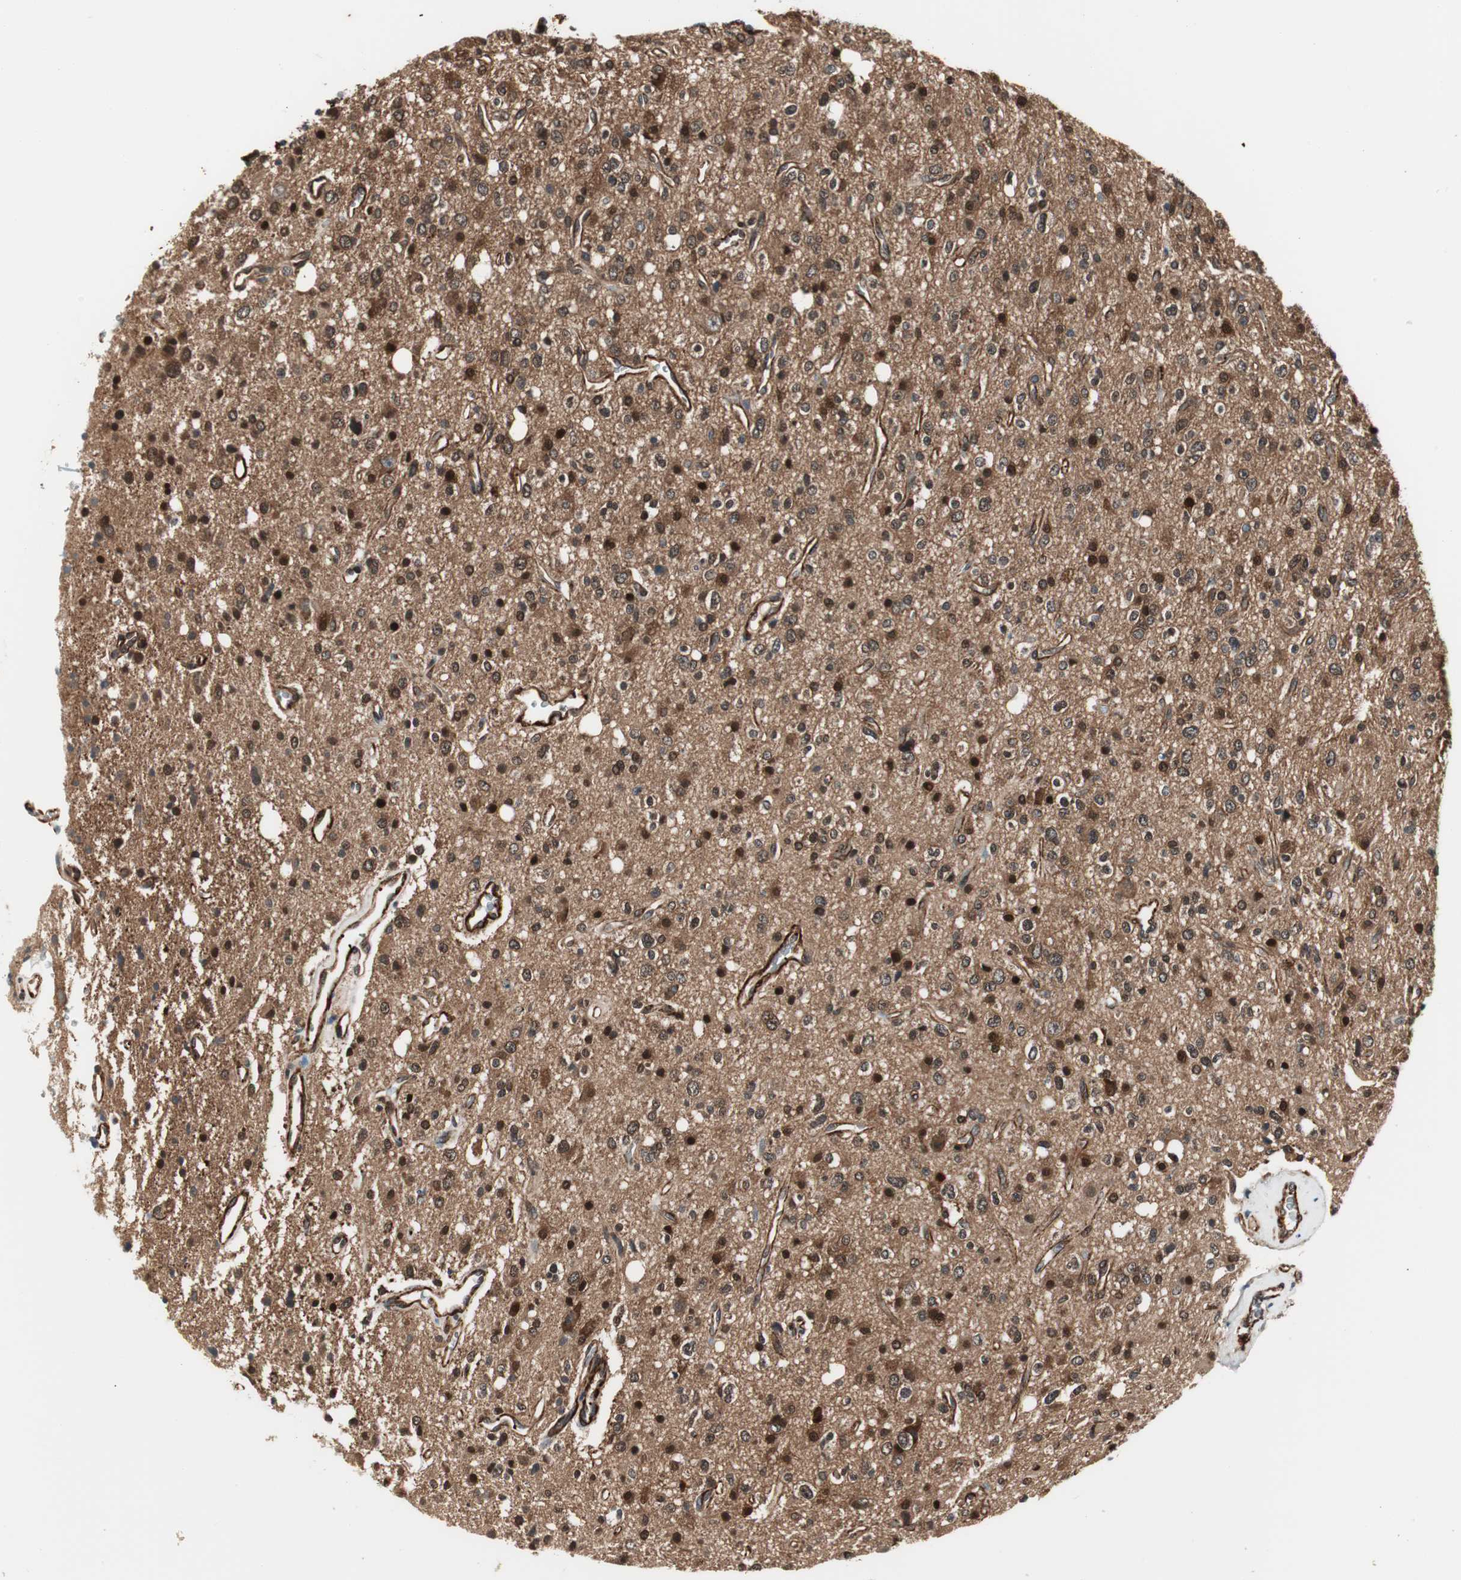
{"staining": {"intensity": "strong", "quantity": ">75%", "location": "cytoplasmic/membranous,nuclear"}, "tissue": "glioma", "cell_type": "Tumor cells", "image_type": "cancer", "snomed": [{"axis": "morphology", "description": "Glioma, malignant, High grade"}, {"axis": "topography", "description": "Brain"}], "caption": "A brown stain shows strong cytoplasmic/membranous and nuclear expression of a protein in glioma tumor cells.", "gene": "PTPN11", "patient": {"sex": "male", "age": 47}}